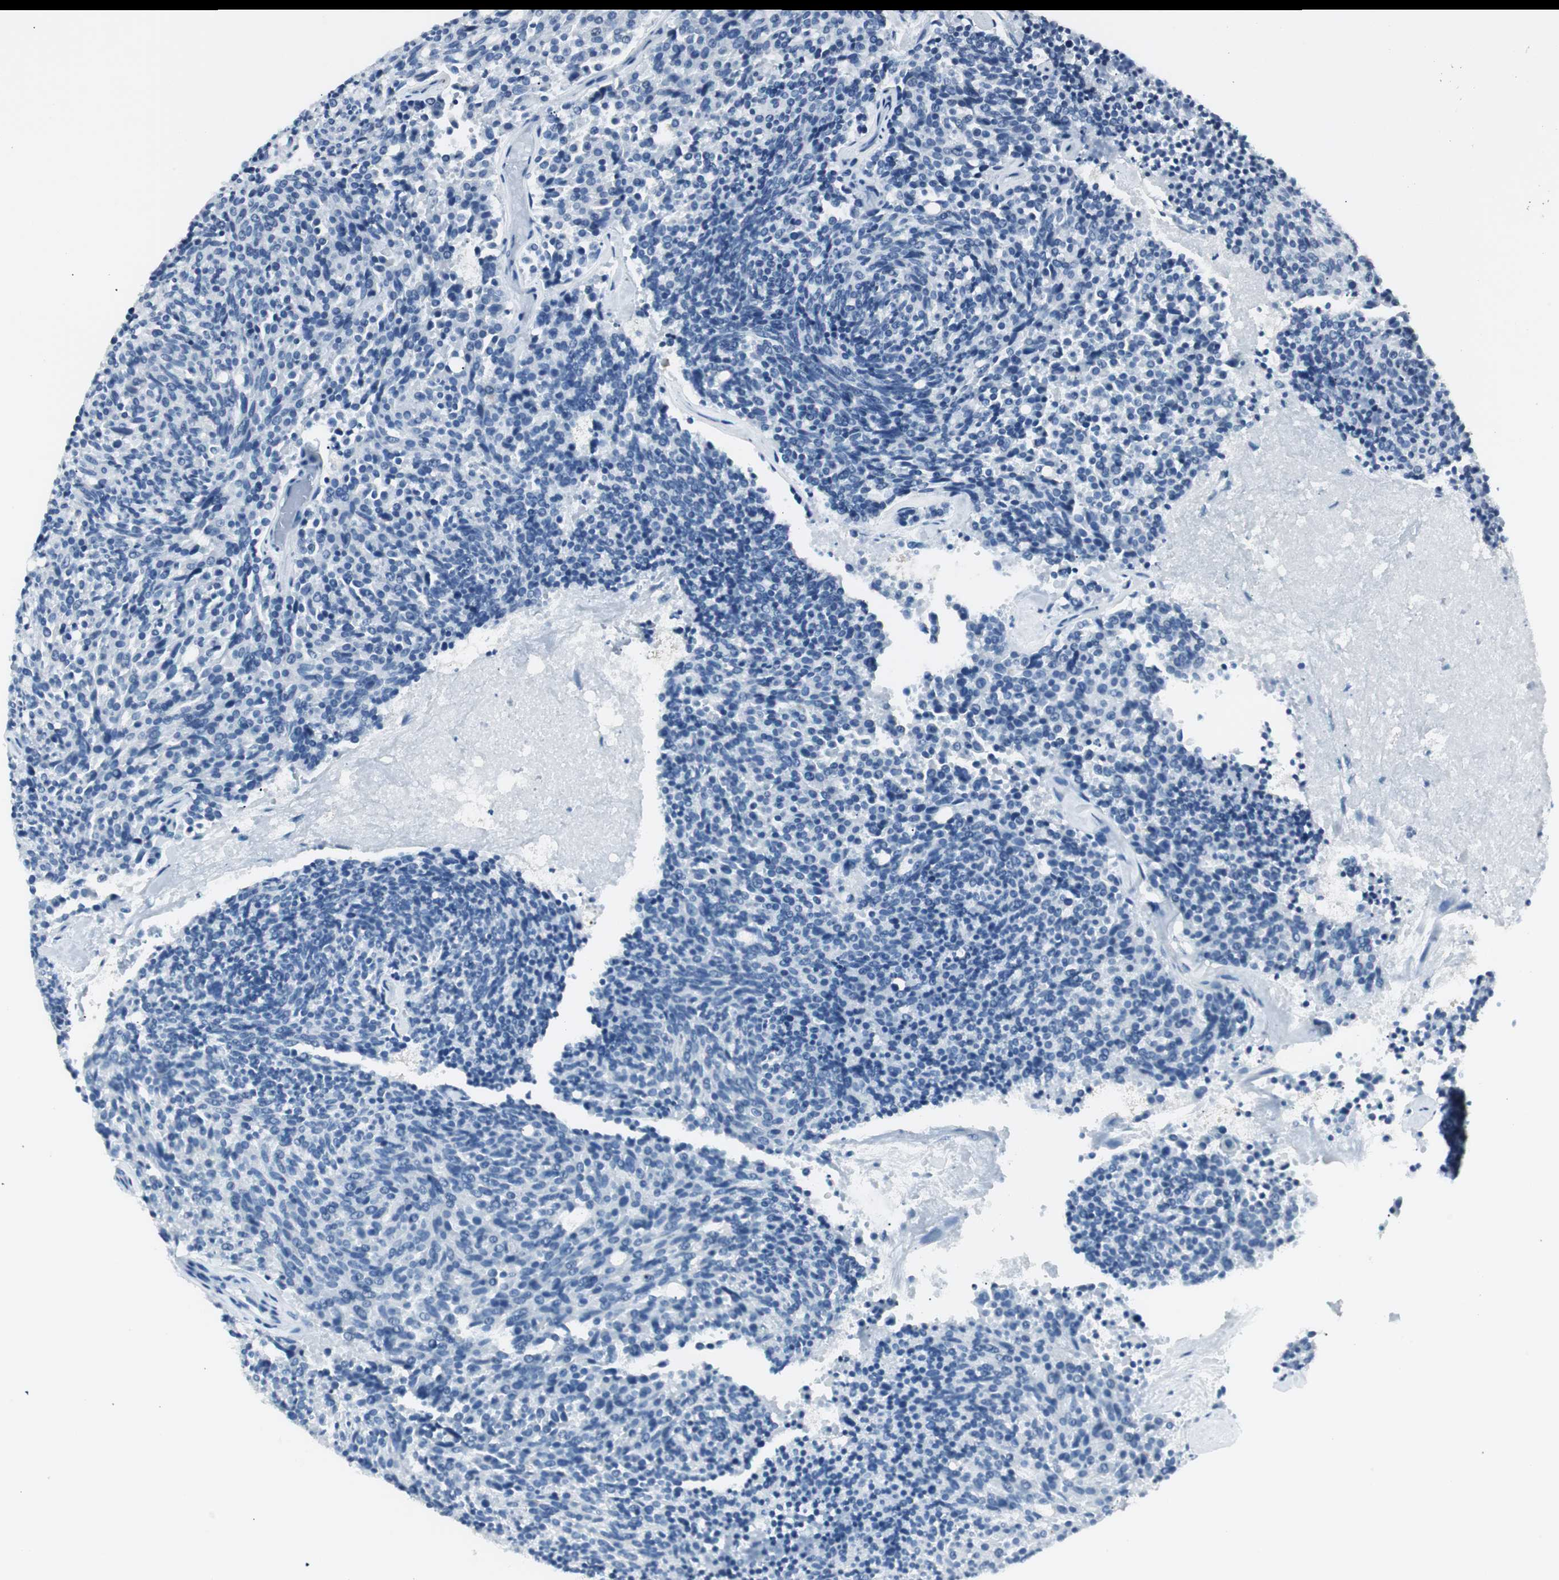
{"staining": {"intensity": "negative", "quantity": "none", "location": "none"}, "tissue": "carcinoid", "cell_type": "Tumor cells", "image_type": "cancer", "snomed": [{"axis": "morphology", "description": "Carcinoid, malignant, NOS"}, {"axis": "topography", "description": "Pancreas"}], "caption": "This is an IHC micrograph of human carcinoid (malignant). There is no staining in tumor cells.", "gene": "LRP2", "patient": {"sex": "female", "age": 54}}